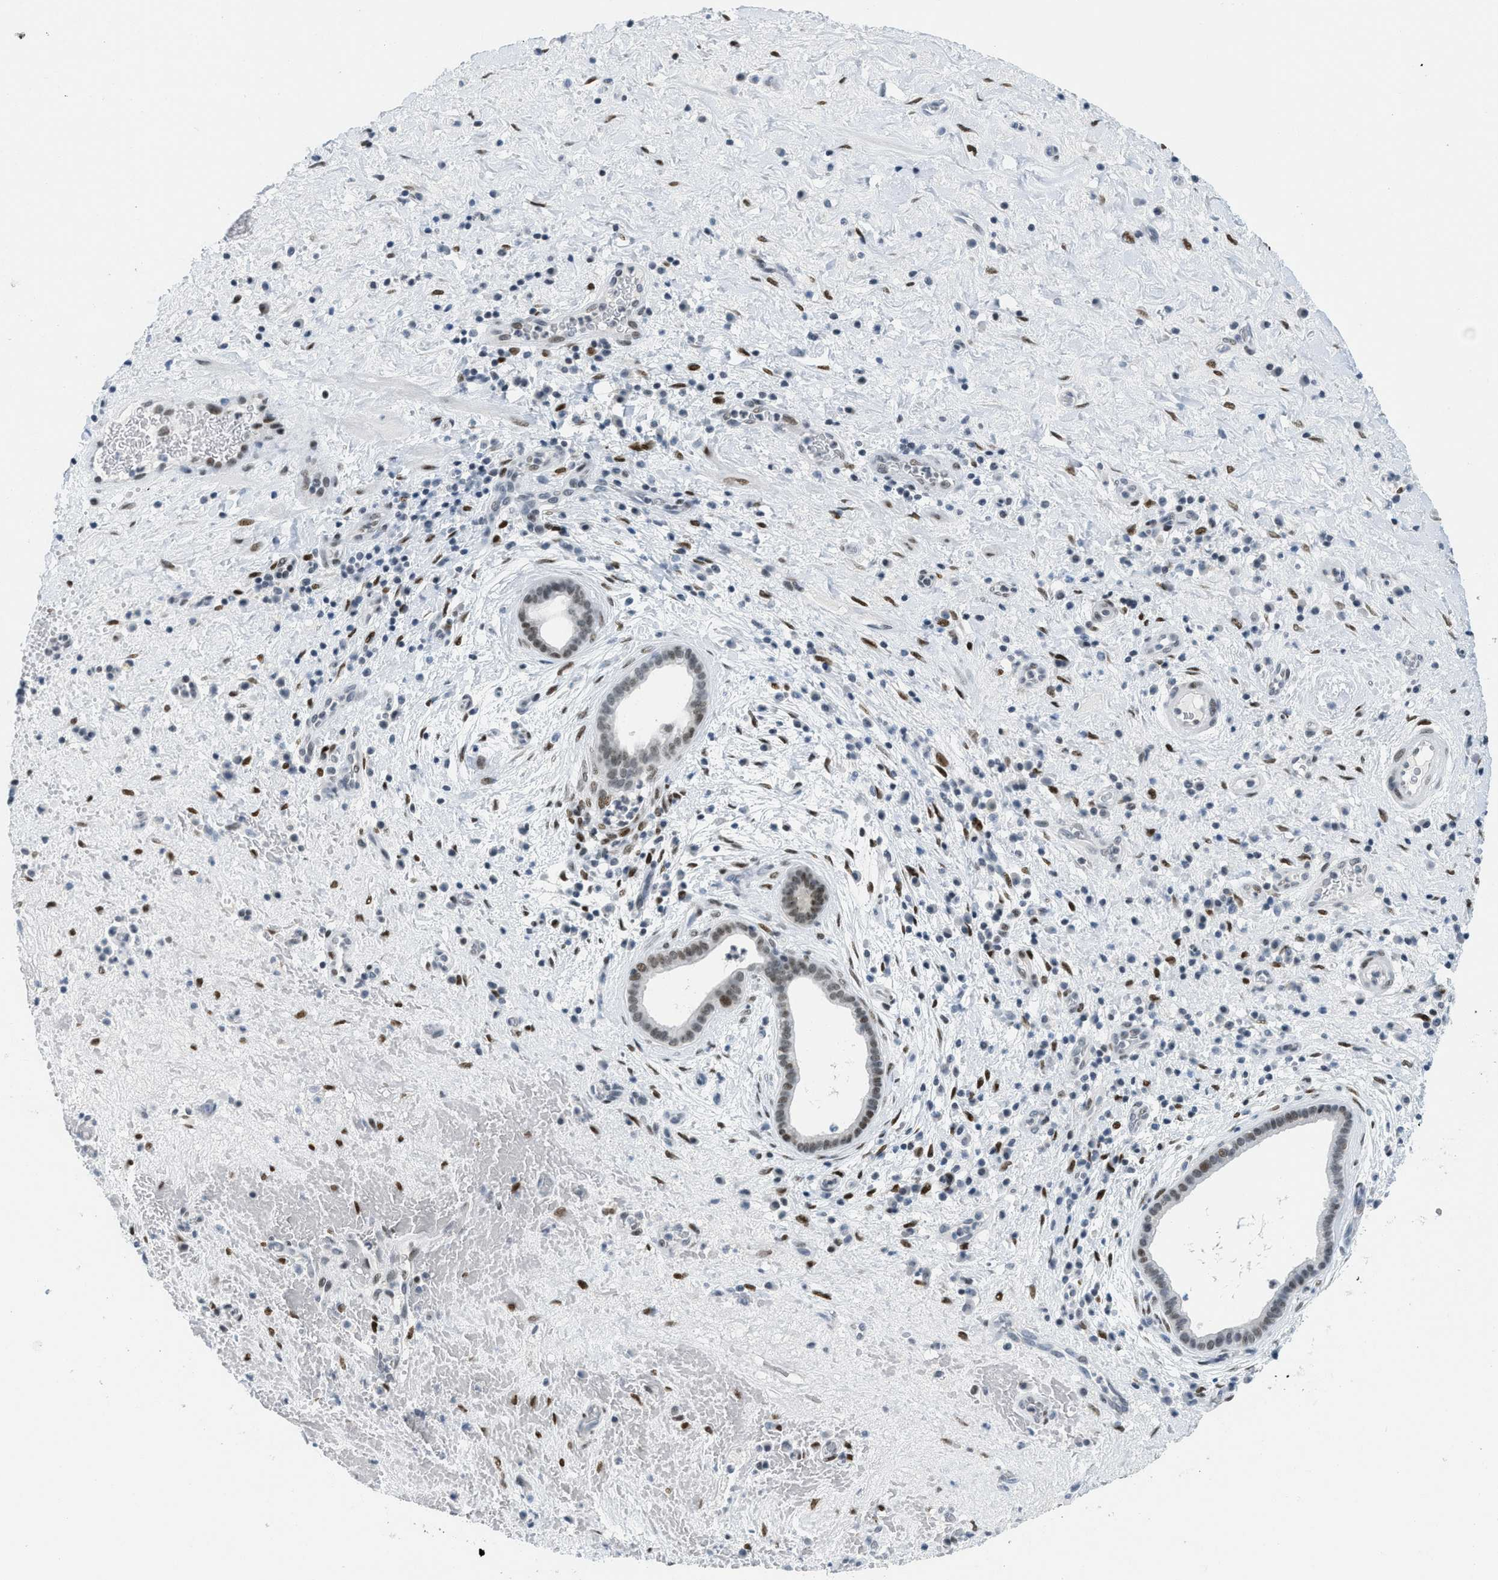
{"staining": {"intensity": "moderate", "quantity": "25%-75%", "location": "nuclear"}, "tissue": "liver cancer", "cell_type": "Tumor cells", "image_type": "cancer", "snomed": [{"axis": "morphology", "description": "Cholangiocarcinoma"}, {"axis": "topography", "description": "Liver"}], "caption": "Immunohistochemistry image of liver cancer (cholangiocarcinoma) stained for a protein (brown), which displays medium levels of moderate nuclear expression in about 25%-75% of tumor cells.", "gene": "PBX1", "patient": {"sex": "female", "age": 38}}